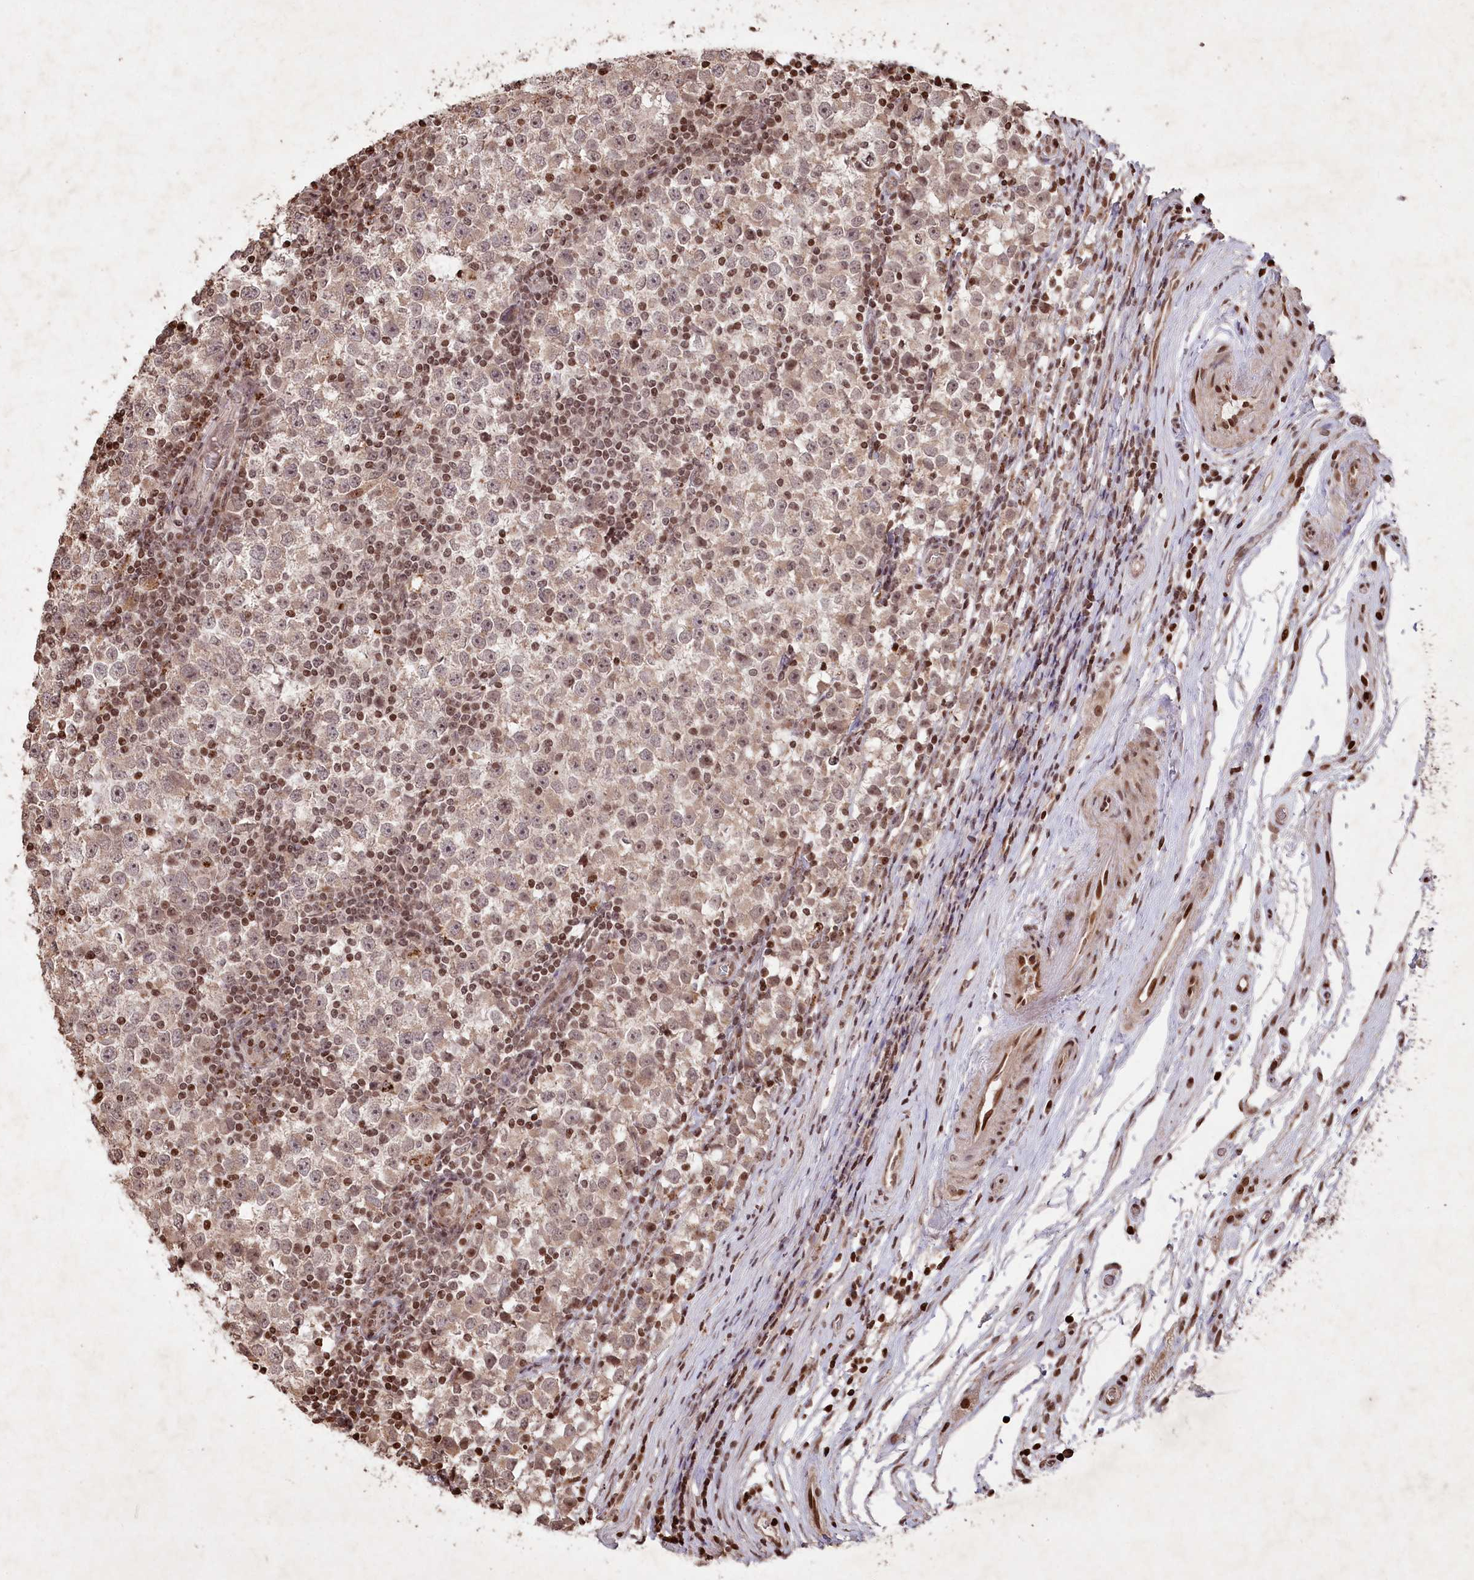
{"staining": {"intensity": "weak", "quantity": ">75%", "location": "cytoplasmic/membranous,nuclear"}, "tissue": "testis cancer", "cell_type": "Tumor cells", "image_type": "cancer", "snomed": [{"axis": "morphology", "description": "Seminoma, NOS"}, {"axis": "topography", "description": "Testis"}], "caption": "IHC of testis cancer (seminoma) exhibits low levels of weak cytoplasmic/membranous and nuclear staining in approximately >75% of tumor cells. IHC stains the protein of interest in brown and the nuclei are stained blue.", "gene": "CCSER2", "patient": {"sex": "male", "age": 65}}